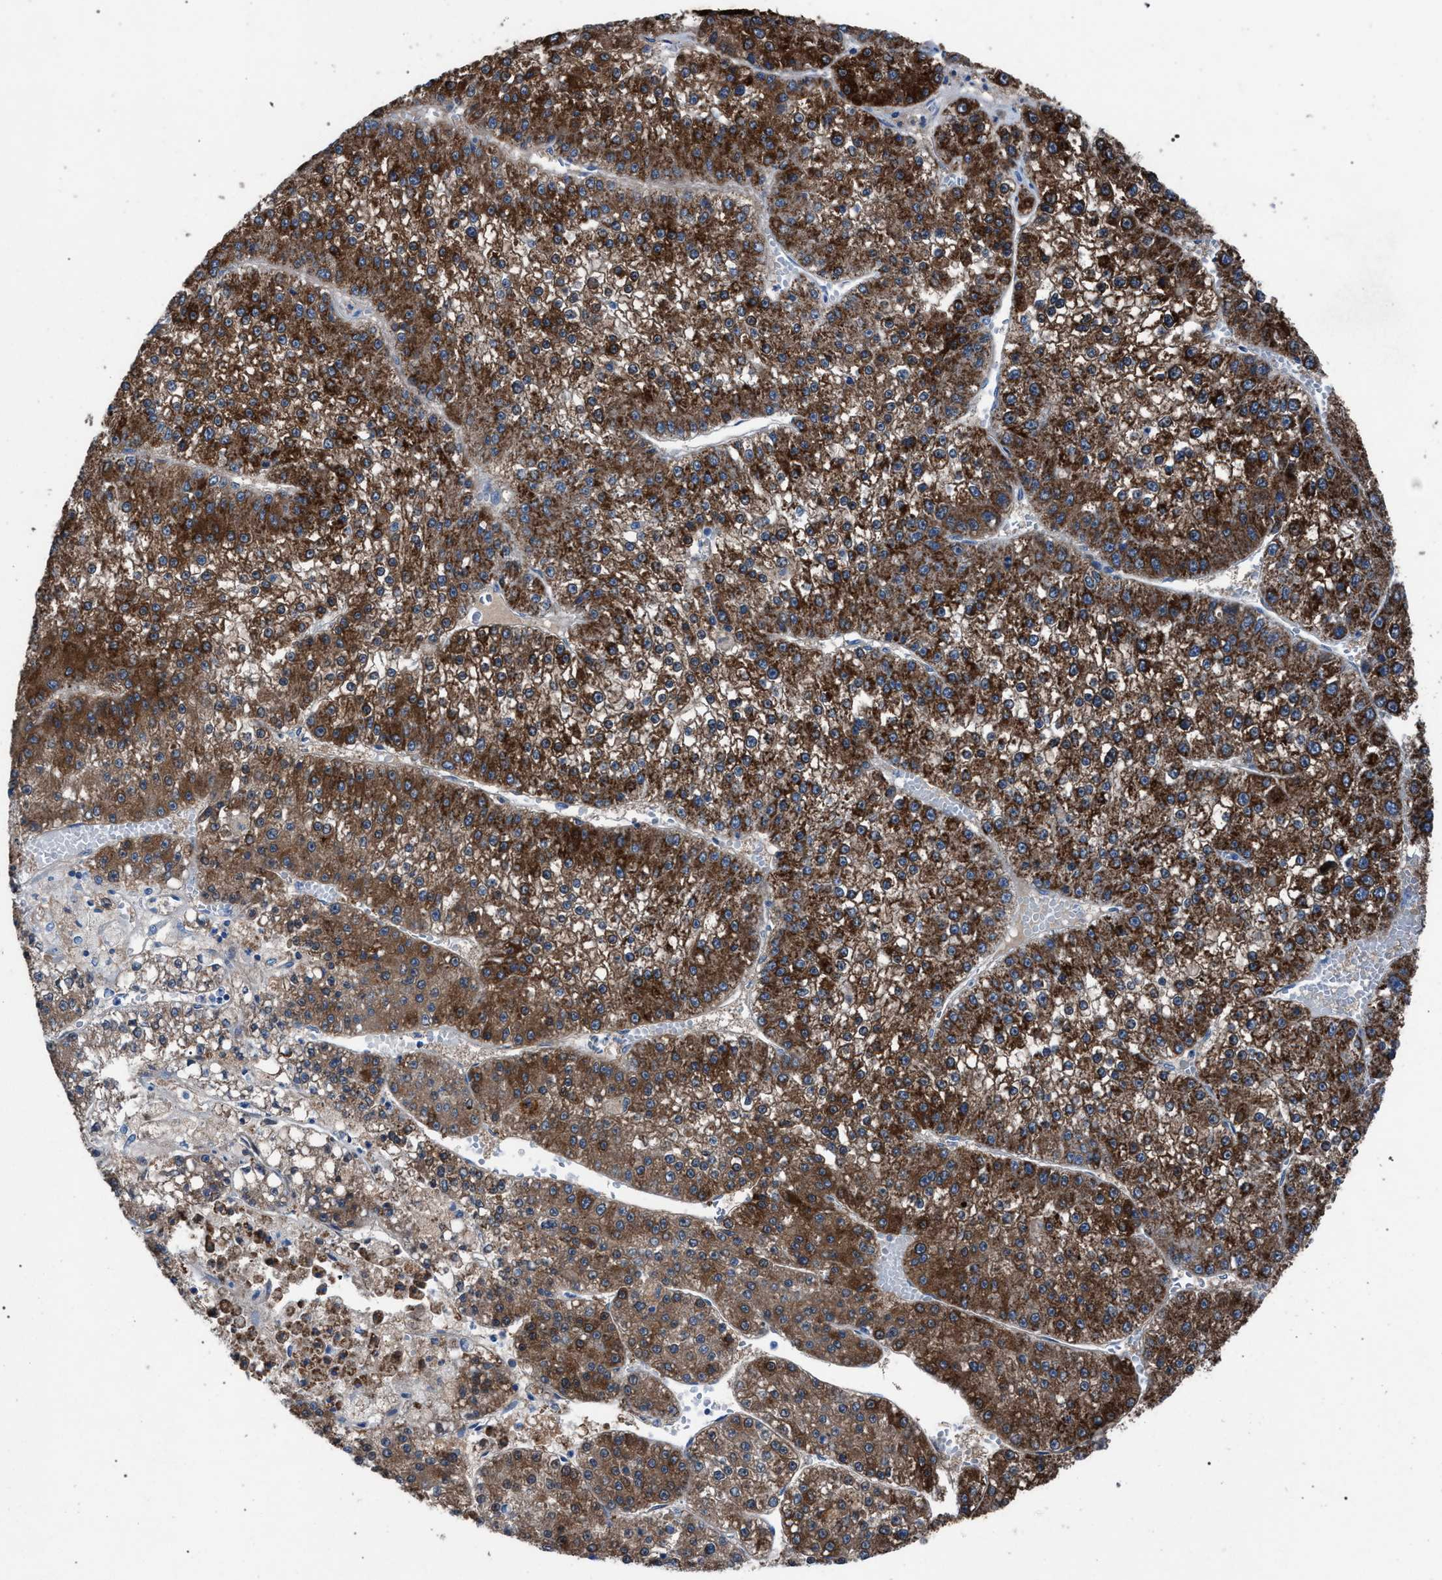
{"staining": {"intensity": "strong", "quantity": ">75%", "location": "cytoplasmic/membranous"}, "tissue": "liver cancer", "cell_type": "Tumor cells", "image_type": "cancer", "snomed": [{"axis": "morphology", "description": "Carcinoma, Hepatocellular, NOS"}, {"axis": "topography", "description": "Liver"}], "caption": "Immunohistochemistry (IHC) micrograph of human liver hepatocellular carcinoma stained for a protein (brown), which displays high levels of strong cytoplasmic/membranous positivity in approximately >75% of tumor cells.", "gene": "CRYZ", "patient": {"sex": "female", "age": 73}}